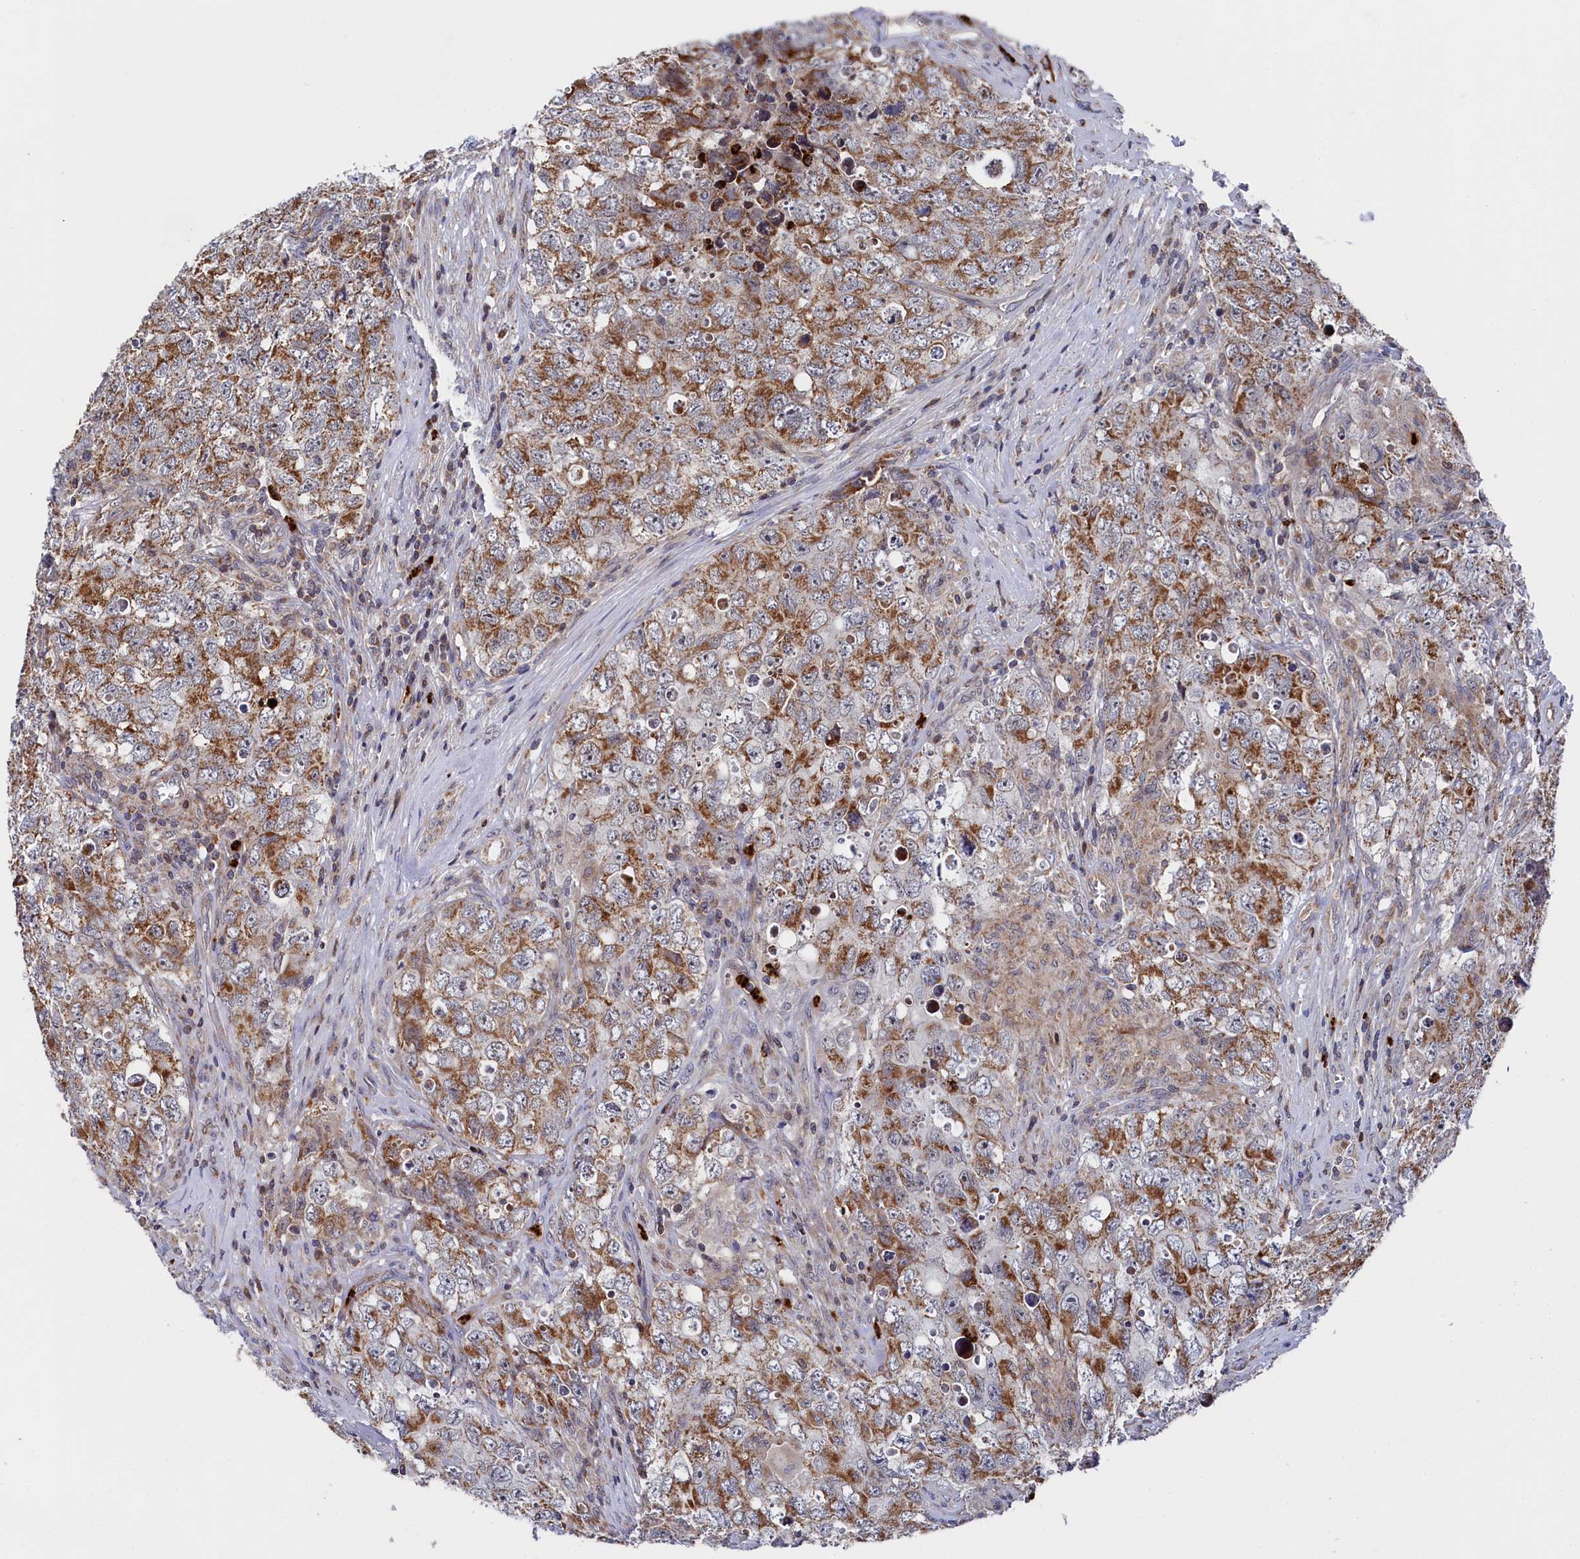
{"staining": {"intensity": "moderate", "quantity": ">75%", "location": "cytoplasmic/membranous"}, "tissue": "testis cancer", "cell_type": "Tumor cells", "image_type": "cancer", "snomed": [{"axis": "morphology", "description": "Seminoma, NOS"}, {"axis": "morphology", "description": "Carcinoma, Embryonal, NOS"}, {"axis": "topography", "description": "Testis"}], "caption": "Human testis cancer stained for a protein (brown) reveals moderate cytoplasmic/membranous positive staining in about >75% of tumor cells.", "gene": "CHCHD1", "patient": {"sex": "male", "age": 43}}